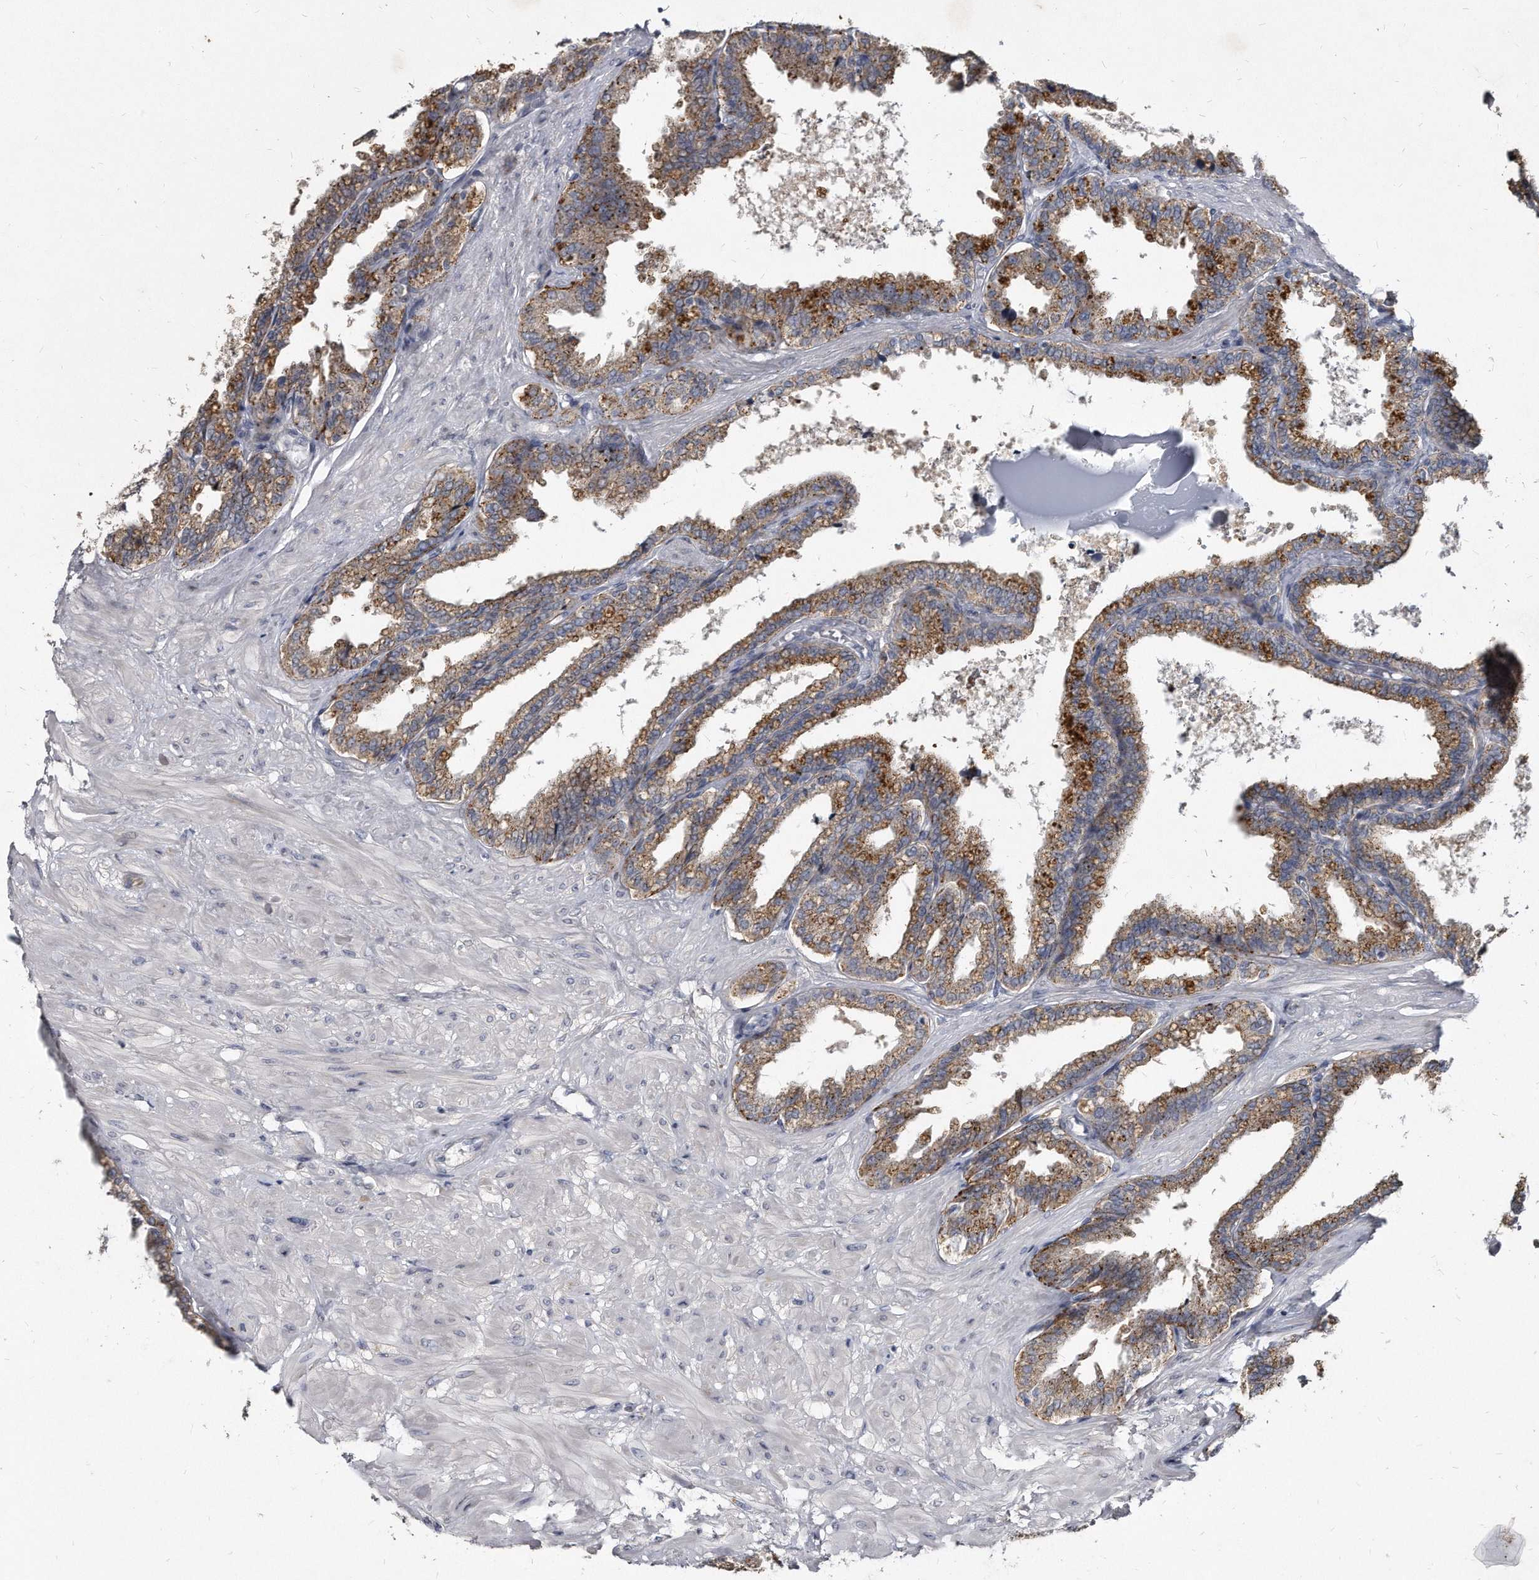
{"staining": {"intensity": "weak", "quantity": "25%-75%", "location": "cytoplasmic/membranous"}, "tissue": "seminal vesicle", "cell_type": "Glandular cells", "image_type": "normal", "snomed": [{"axis": "morphology", "description": "Normal tissue, NOS"}, {"axis": "topography", "description": "Seminal veicle"}], "caption": "Weak cytoplasmic/membranous staining for a protein is appreciated in about 25%-75% of glandular cells of unremarkable seminal vesicle using IHC.", "gene": "KLHDC3", "patient": {"sex": "male", "age": 46}}